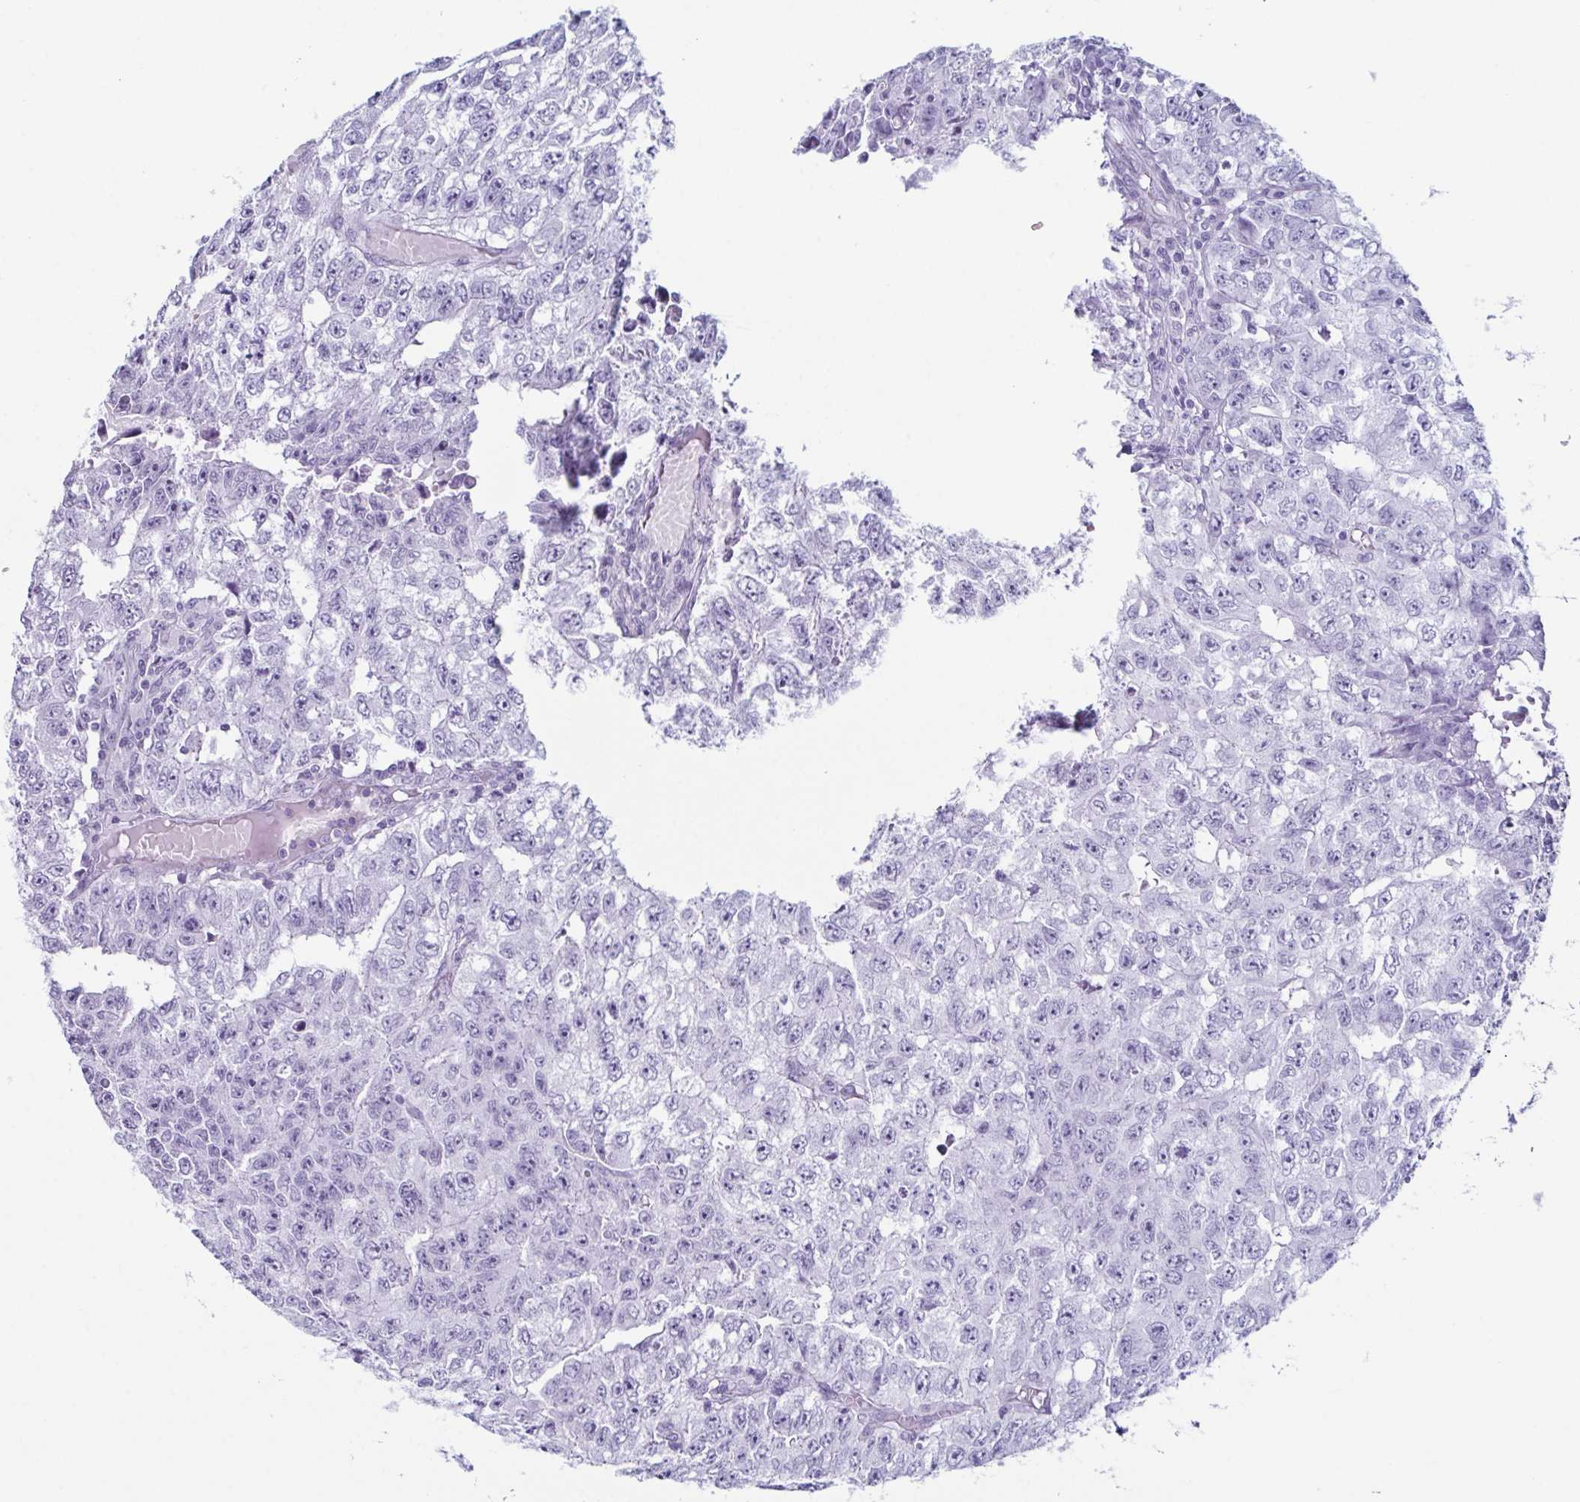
{"staining": {"intensity": "negative", "quantity": "none", "location": "none"}, "tissue": "testis cancer", "cell_type": "Tumor cells", "image_type": "cancer", "snomed": [{"axis": "morphology", "description": "Carcinoma, Embryonal, NOS"}, {"axis": "morphology", "description": "Teratoma, malignant, NOS"}, {"axis": "topography", "description": "Testis"}], "caption": "This is an immunohistochemistry (IHC) histopathology image of human testis cancer (teratoma (malignant)). There is no staining in tumor cells.", "gene": "ENKUR", "patient": {"sex": "male", "age": 24}}